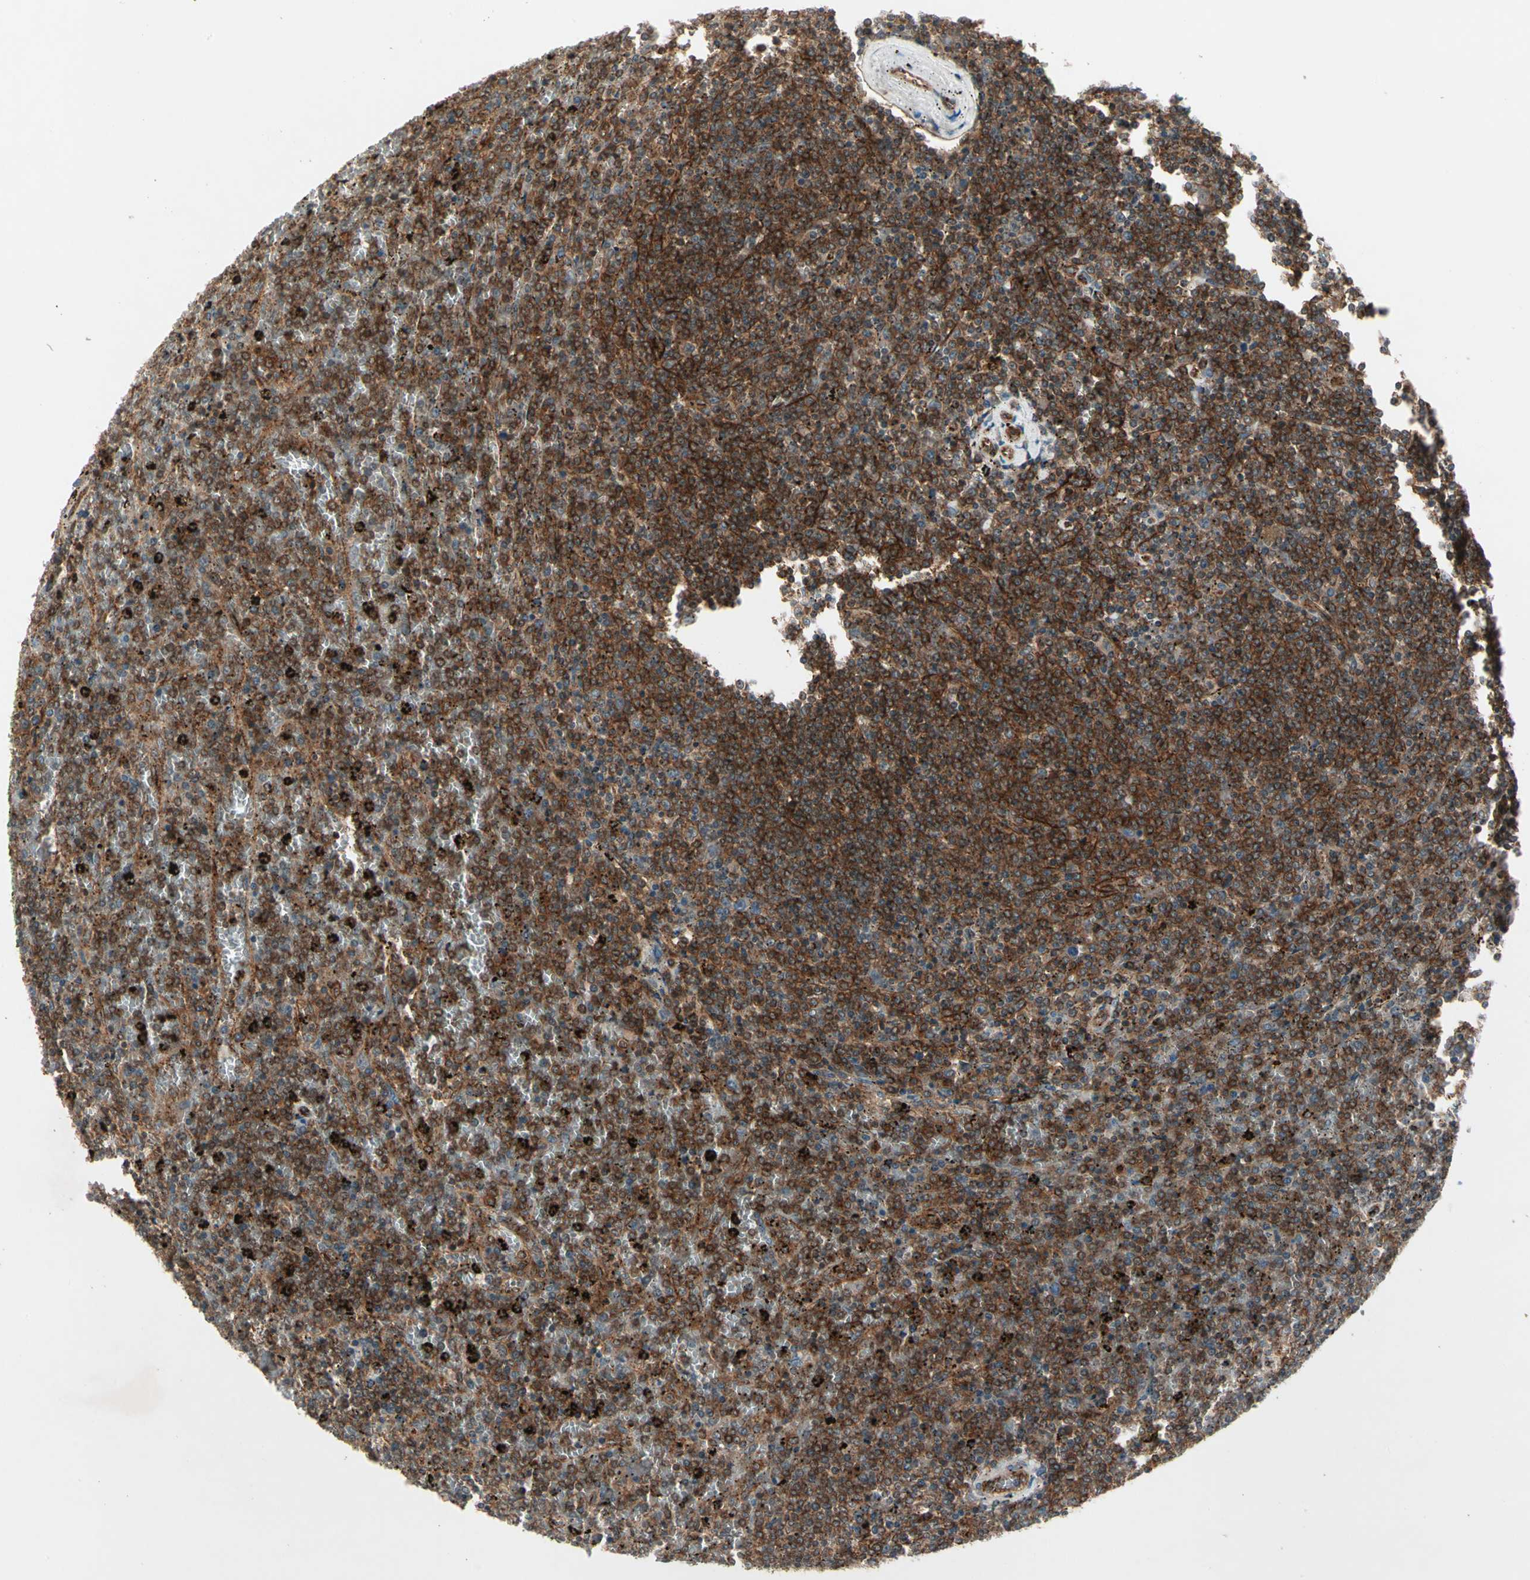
{"staining": {"intensity": "strong", "quantity": "25%-75%", "location": "cytoplasmic/membranous"}, "tissue": "lymphoma", "cell_type": "Tumor cells", "image_type": "cancer", "snomed": [{"axis": "morphology", "description": "Malignant lymphoma, non-Hodgkin's type, Low grade"}, {"axis": "topography", "description": "Spleen"}], "caption": "Immunohistochemical staining of human low-grade malignant lymphoma, non-Hodgkin's type reveals high levels of strong cytoplasmic/membranous expression in about 25%-75% of tumor cells. (IHC, brightfield microscopy, high magnification).", "gene": "FLOT1", "patient": {"sex": "female", "age": 77}}